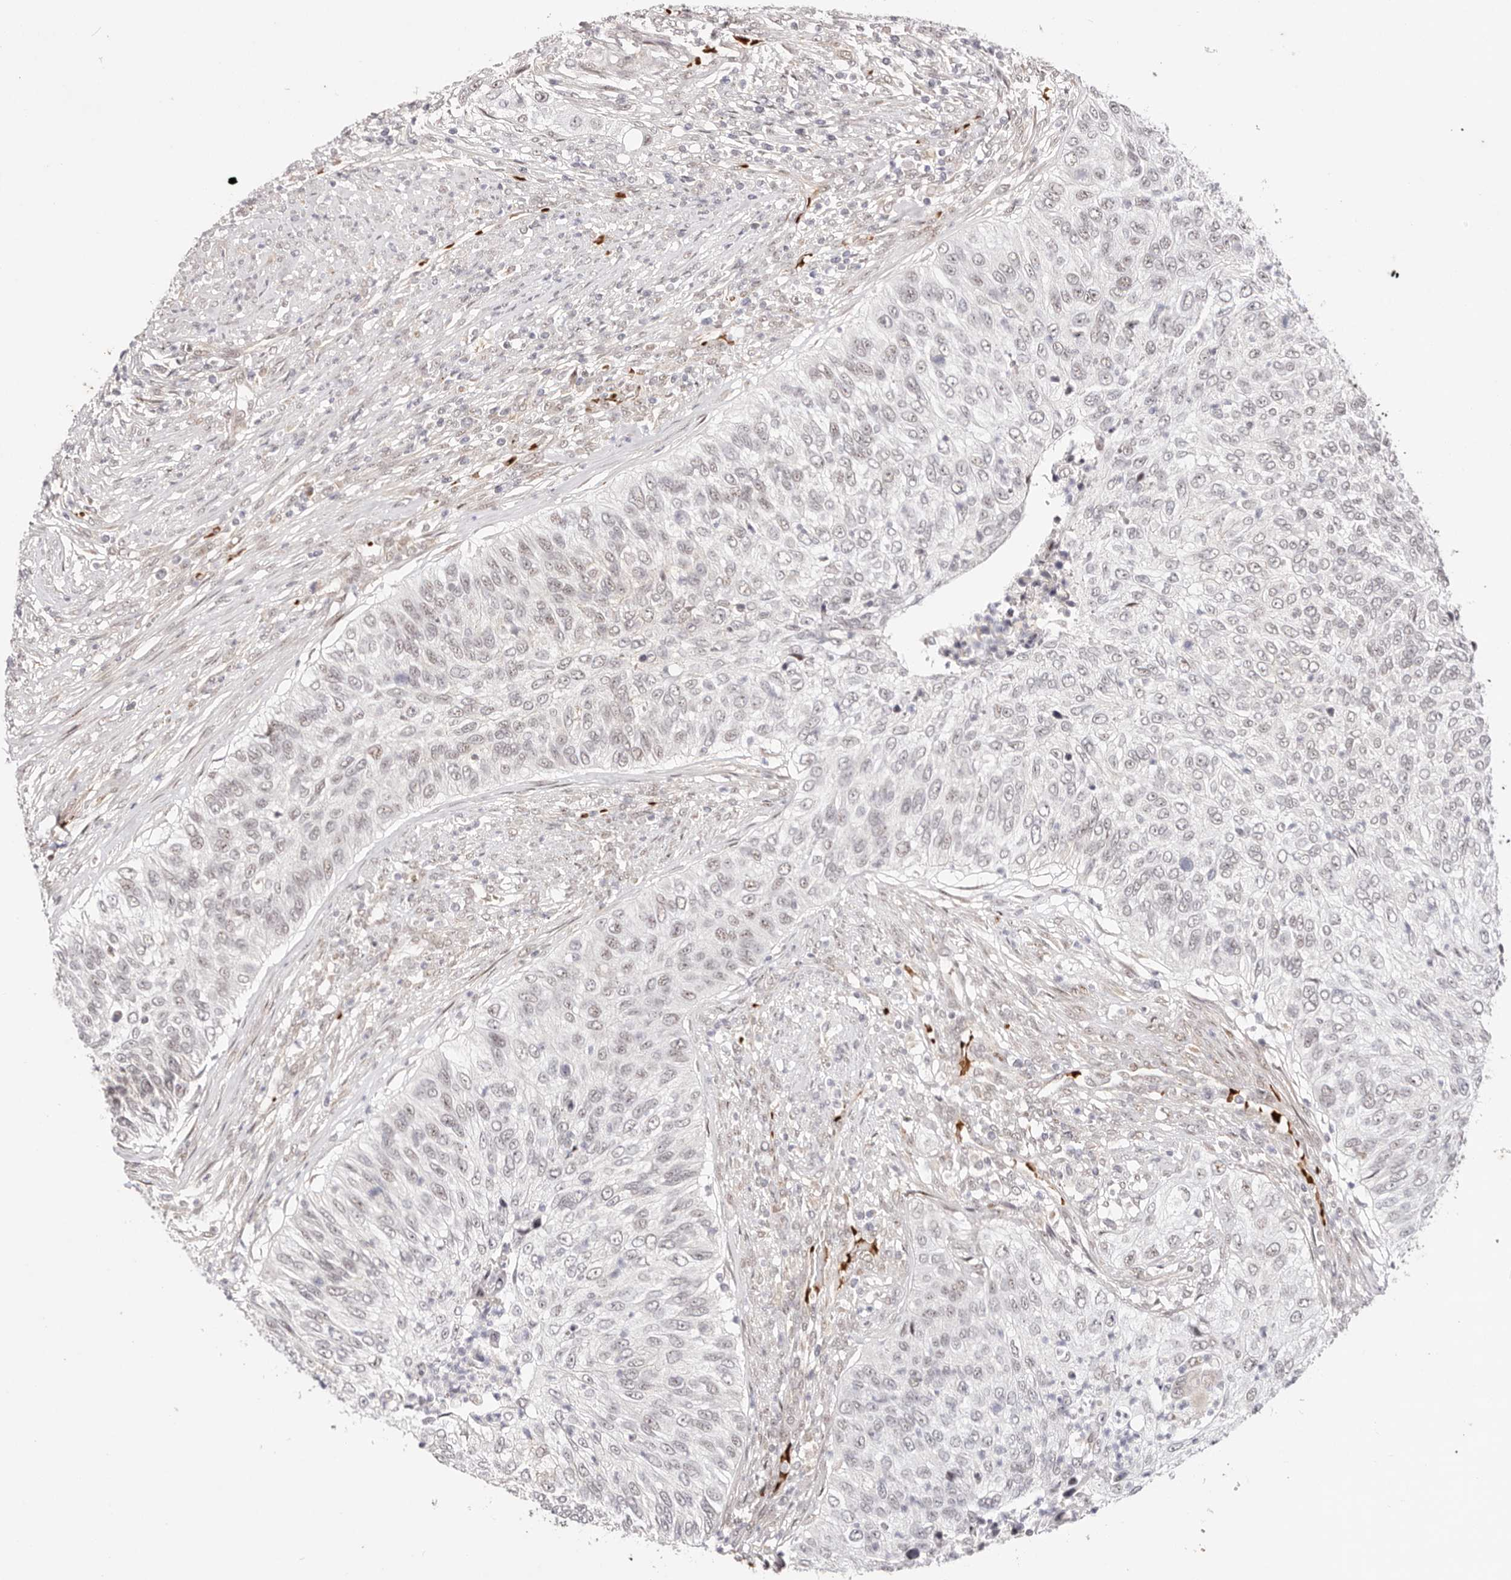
{"staining": {"intensity": "weak", "quantity": "<25%", "location": "nuclear"}, "tissue": "urothelial cancer", "cell_type": "Tumor cells", "image_type": "cancer", "snomed": [{"axis": "morphology", "description": "Urothelial carcinoma, High grade"}, {"axis": "topography", "description": "Urinary bladder"}], "caption": "Tumor cells are negative for brown protein staining in urothelial cancer.", "gene": "WRN", "patient": {"sex": "female", "age": 60}}